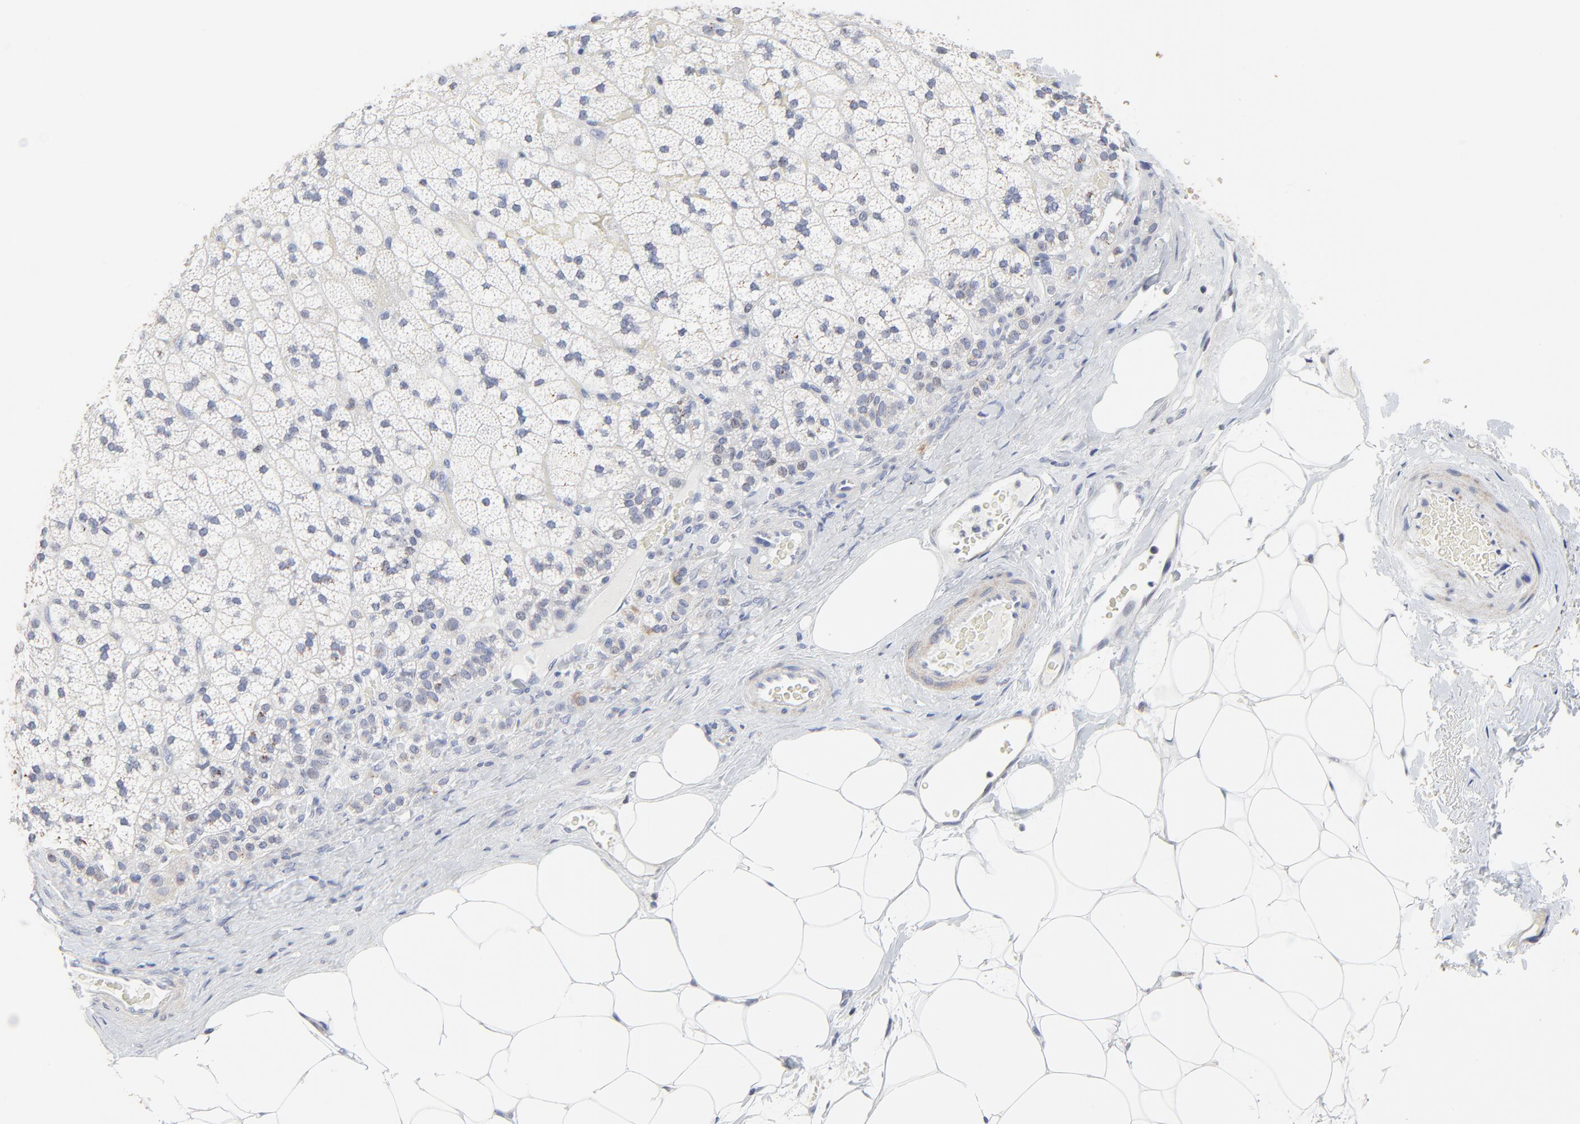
{"staining": {"intensity": "negative", "quantity": "none", "location": "none"}, "tissue": "adrenal gland", "cell_type": "Glandular cells", "image_type": "normal", "snomed": [{"axis": "morphology", "description": "Normal tissue, NOS"}, {"axis": "topography", "description": "Adrenal gland"}], "caption": "IHC micrograph of unremarkable adrenal gland stained for a protein (brown), which shows no staining in glandular cells. (DAB (3,3'-diaminobenzidine) immunohistochemistry (IHC) with hematoxylin counter stain).", "gene": "LNX1", "patient": {"sex": "male", "age": 35}}